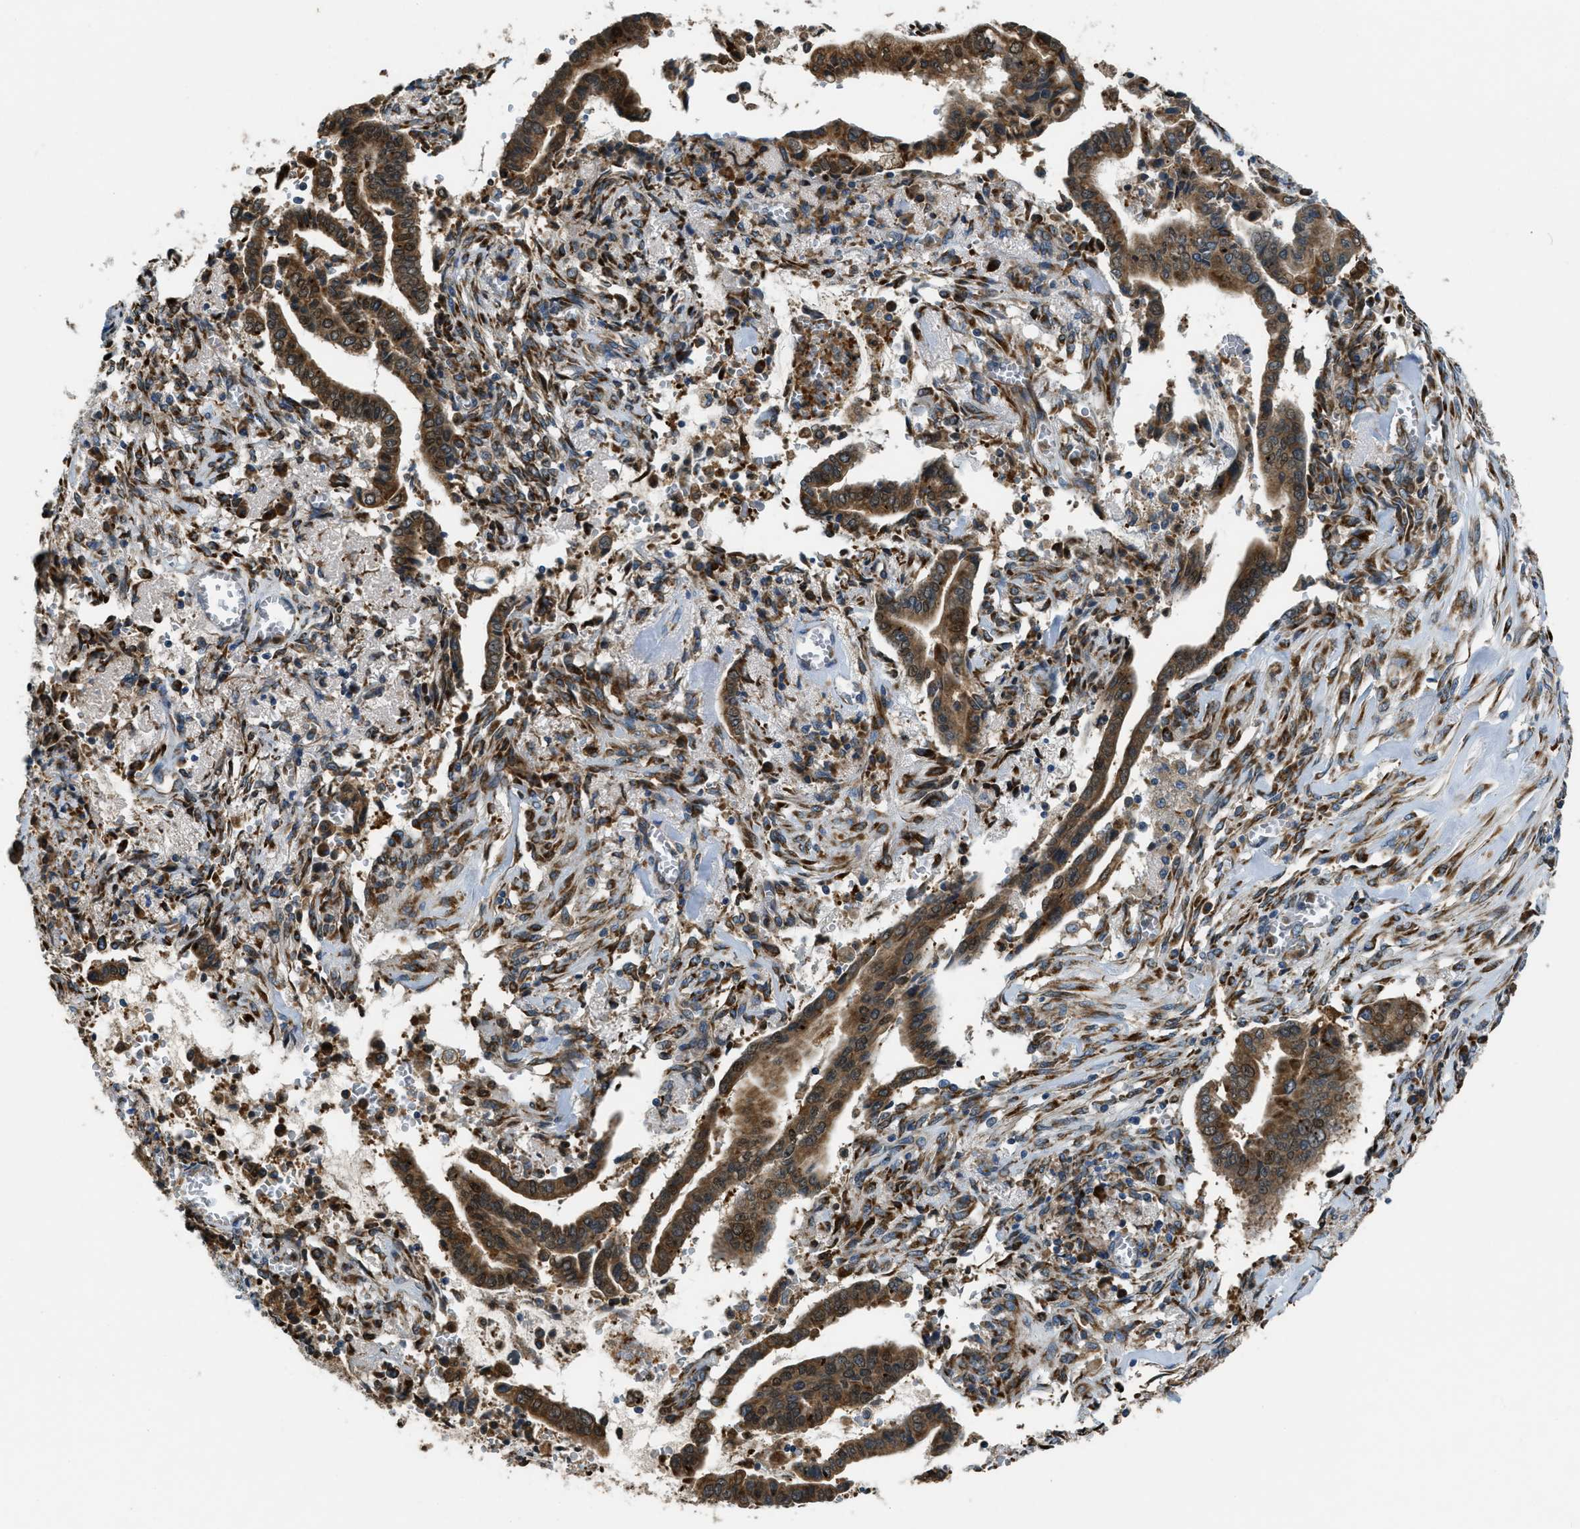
{"staining": {"intensity": "strong", "quantity": ">75%", "location": "cytoplasmic/membranous"}, "tissue": "cervical cancer", "cell_type": "Tumor cells", "image_type": "cancer", "snomed": [{"axis": "morphology", "description": "Adenocarcinoma, NOS"}, {"axis": "topography", "description": "Cervix"}], "caption": "Tumor cells reveal strong cytoplasmic/membranous expression in approximately >75% of cells in cervical cancer (adenocarcinoma).", "gene": "GIMAP8", "patient": {"sex": "female", "age": 44}}